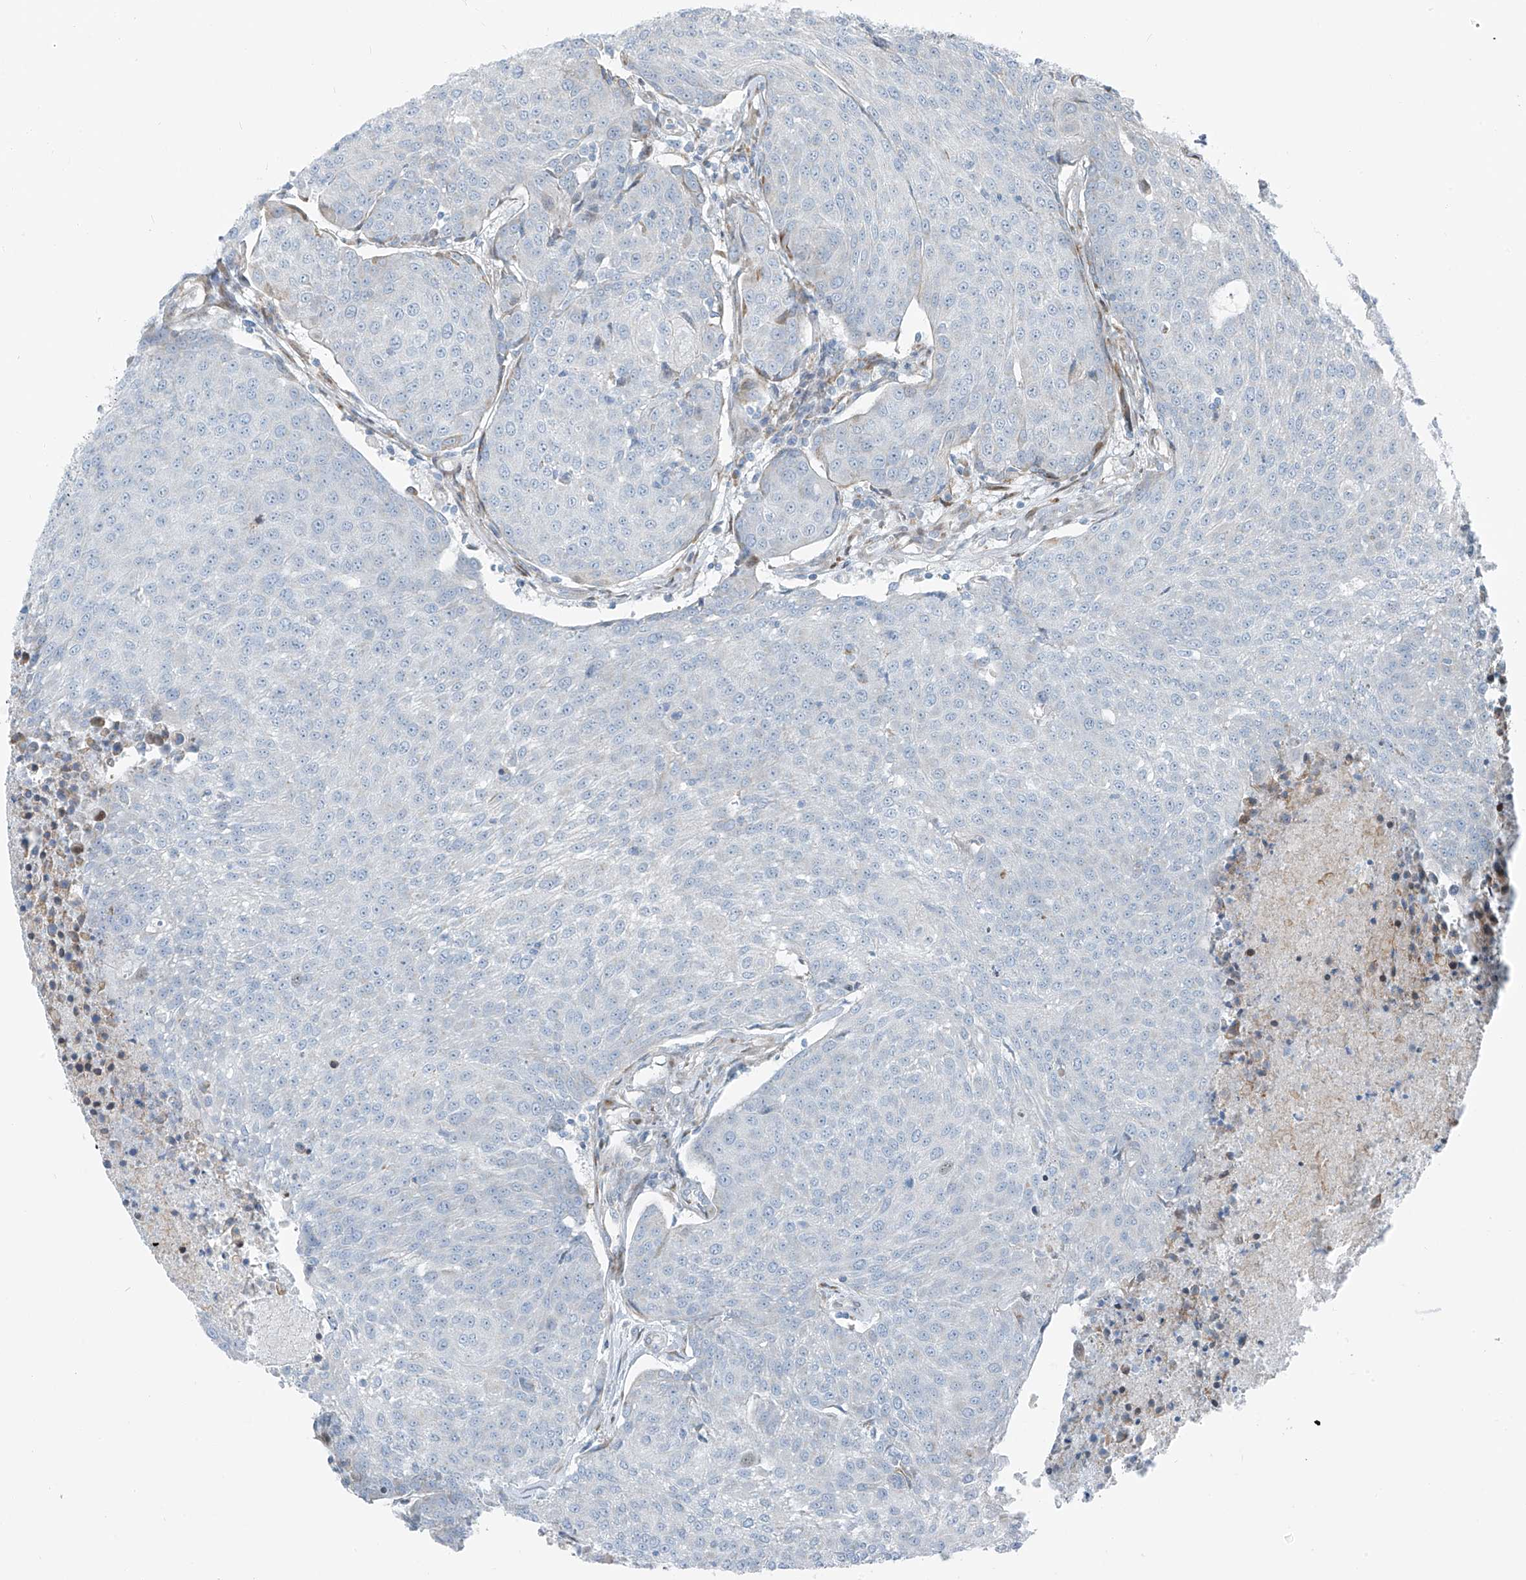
{"staining": {"intensity": "negative", "quantity": "none", "location": "none"}, "tissue": "urothelial cancer", "cell_type": "Tumor cells", "image_type": "cancer", "snomed": [{"axis": "morphology", "description": "Urothelial carcinoma, High grade"}, {"axis": "topography", "description": "Urinary bladder"}], "caption": "Urothelial cancer was stained to show a protein in brown. There is no significant positivity in tumor cells.", "gene": "HIC2", "patient": {"sex": "female", "age": 85}}